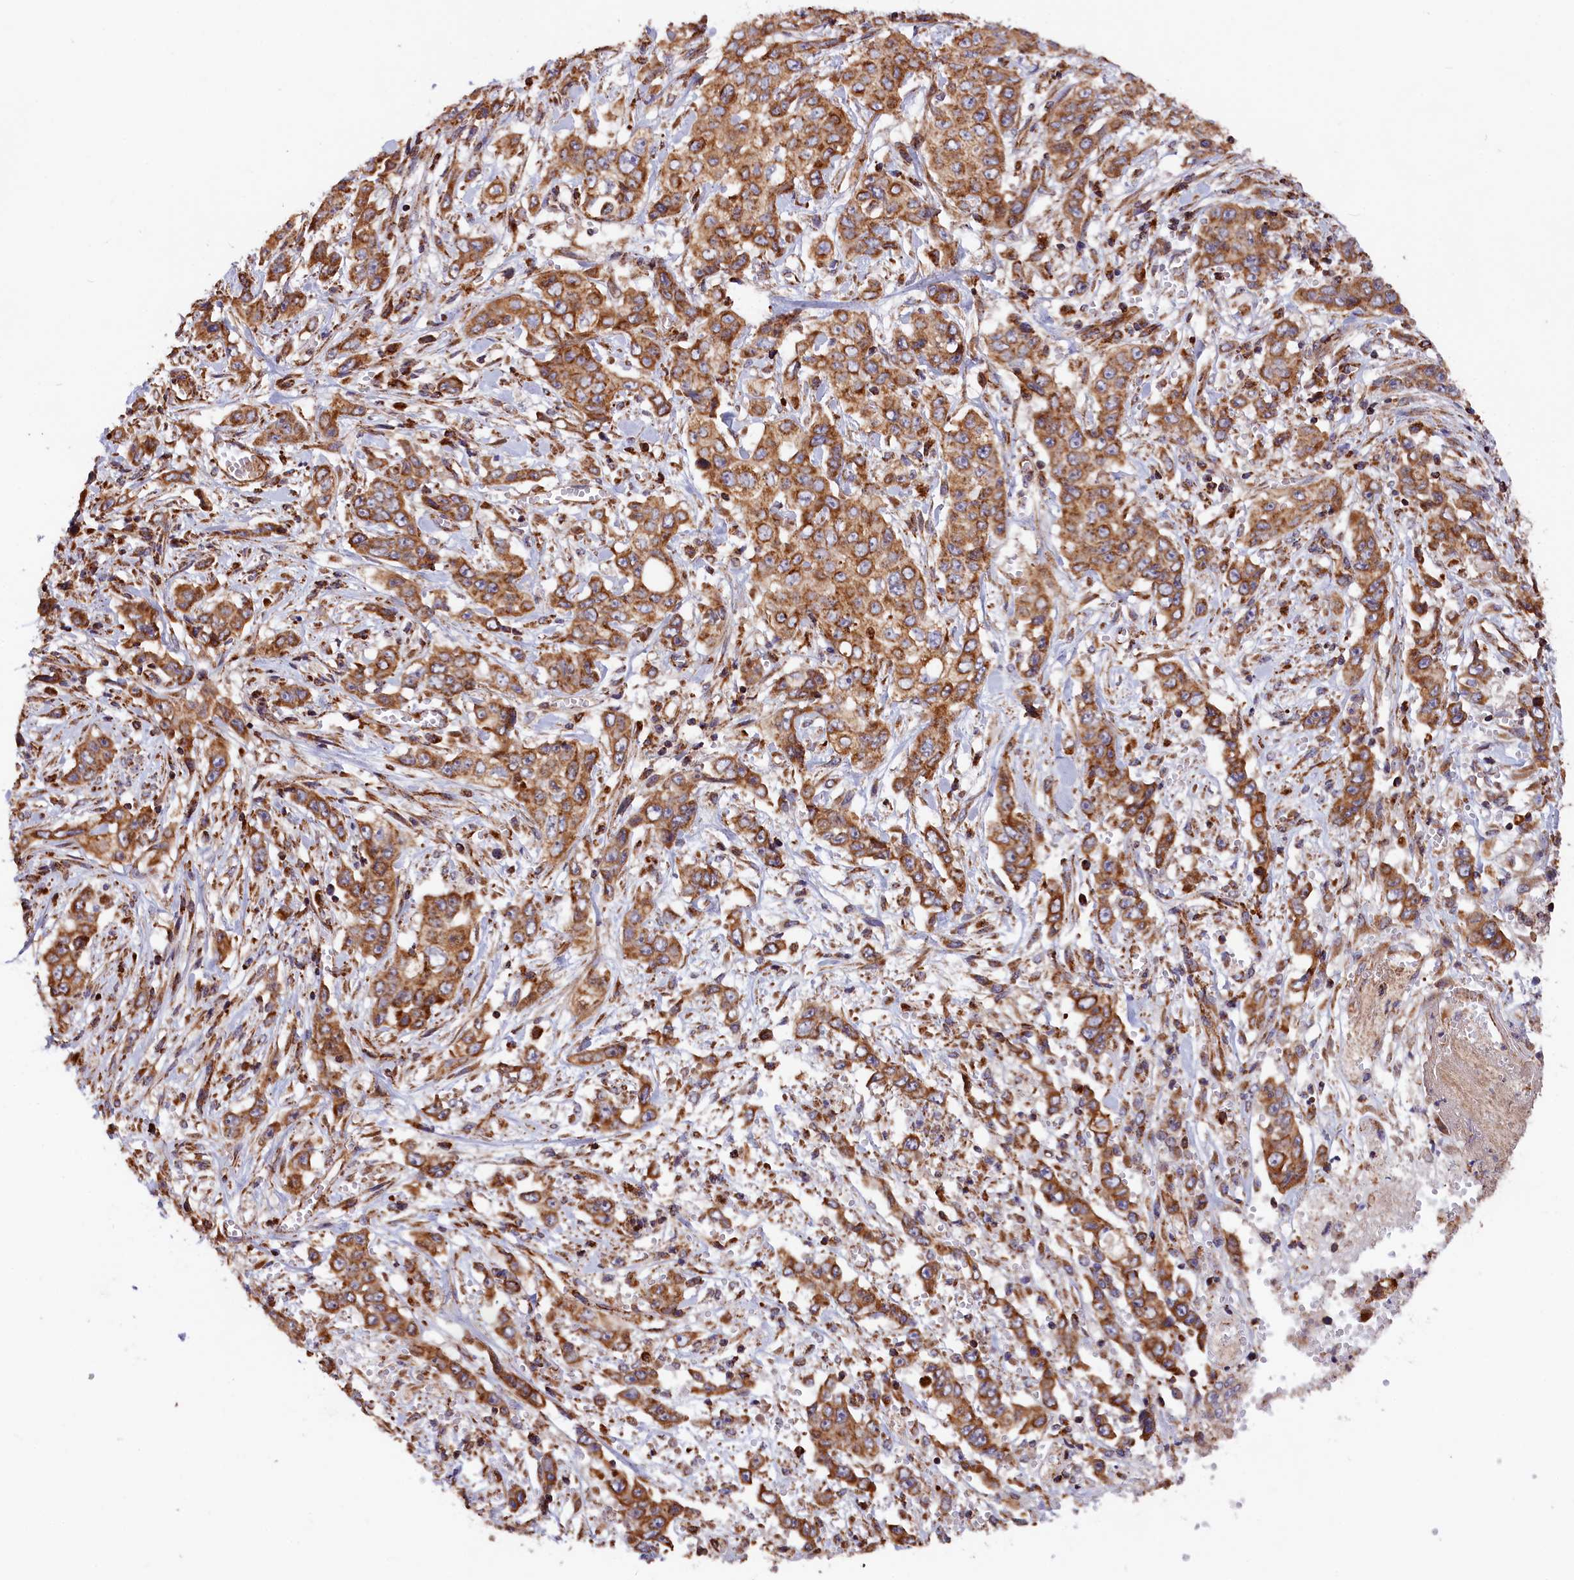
{"staining": {"intensity": "moderate", "quantity": ">75%", "location": "cytoplasmic/membranous"}, "tissue": "stomach cancer", "cell_type": "Tumor cells", "image_type": "cancer", "snomed": [{"axis": "morphology", "description": "Adenocarcinoma, NOS"}, {"axis": "topography", "description": "Stomach, upper"}], "caption": "Brown immunohistochemical staining in stomach cancer shows moderate cytoplasmic/membranous staining in approximately >75% of tumor cells.", "gene": "MACROD1", "patient": {"sex": "male", "age": 62}}